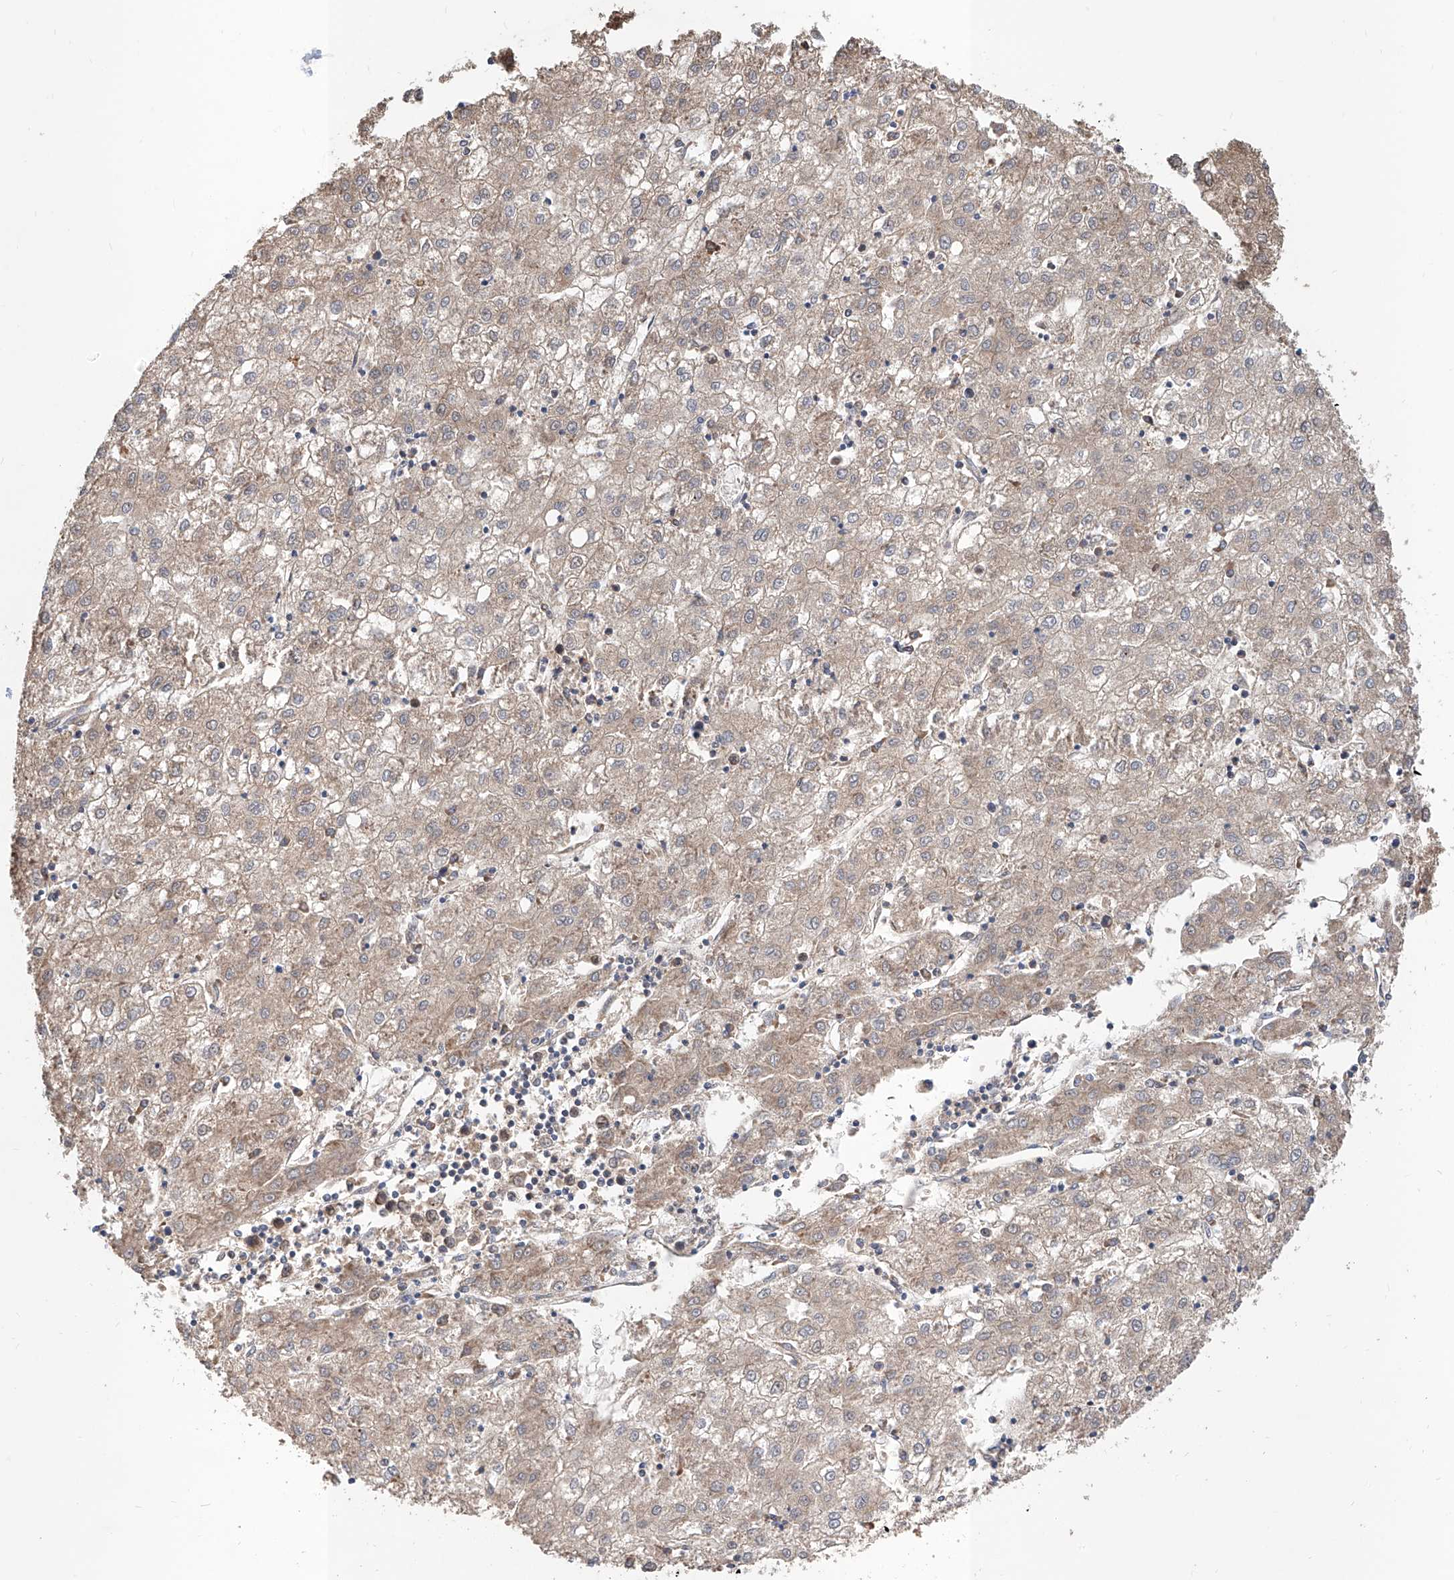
{"staining": {"intensity": "negative", "quantity": "none", "location": "none"}, "tissue": "liver cancer", "cell_type": "Tumor cells", "image_type": "cancer", "snomed": [{"axis": "morphology", "description": "Carcinoma, Hepatocellular, NOS"}, {"axis": "topography", "description": "Liver"}], "caption": "DAB (3,3'-diaminobenzidine) immunohistochemical staining of hepatocellular carcinoma (liver) displays no significant positivity in tumor cells.", "gene": "CARMIL3", "patient": {"sex": "male", "age": 72}}